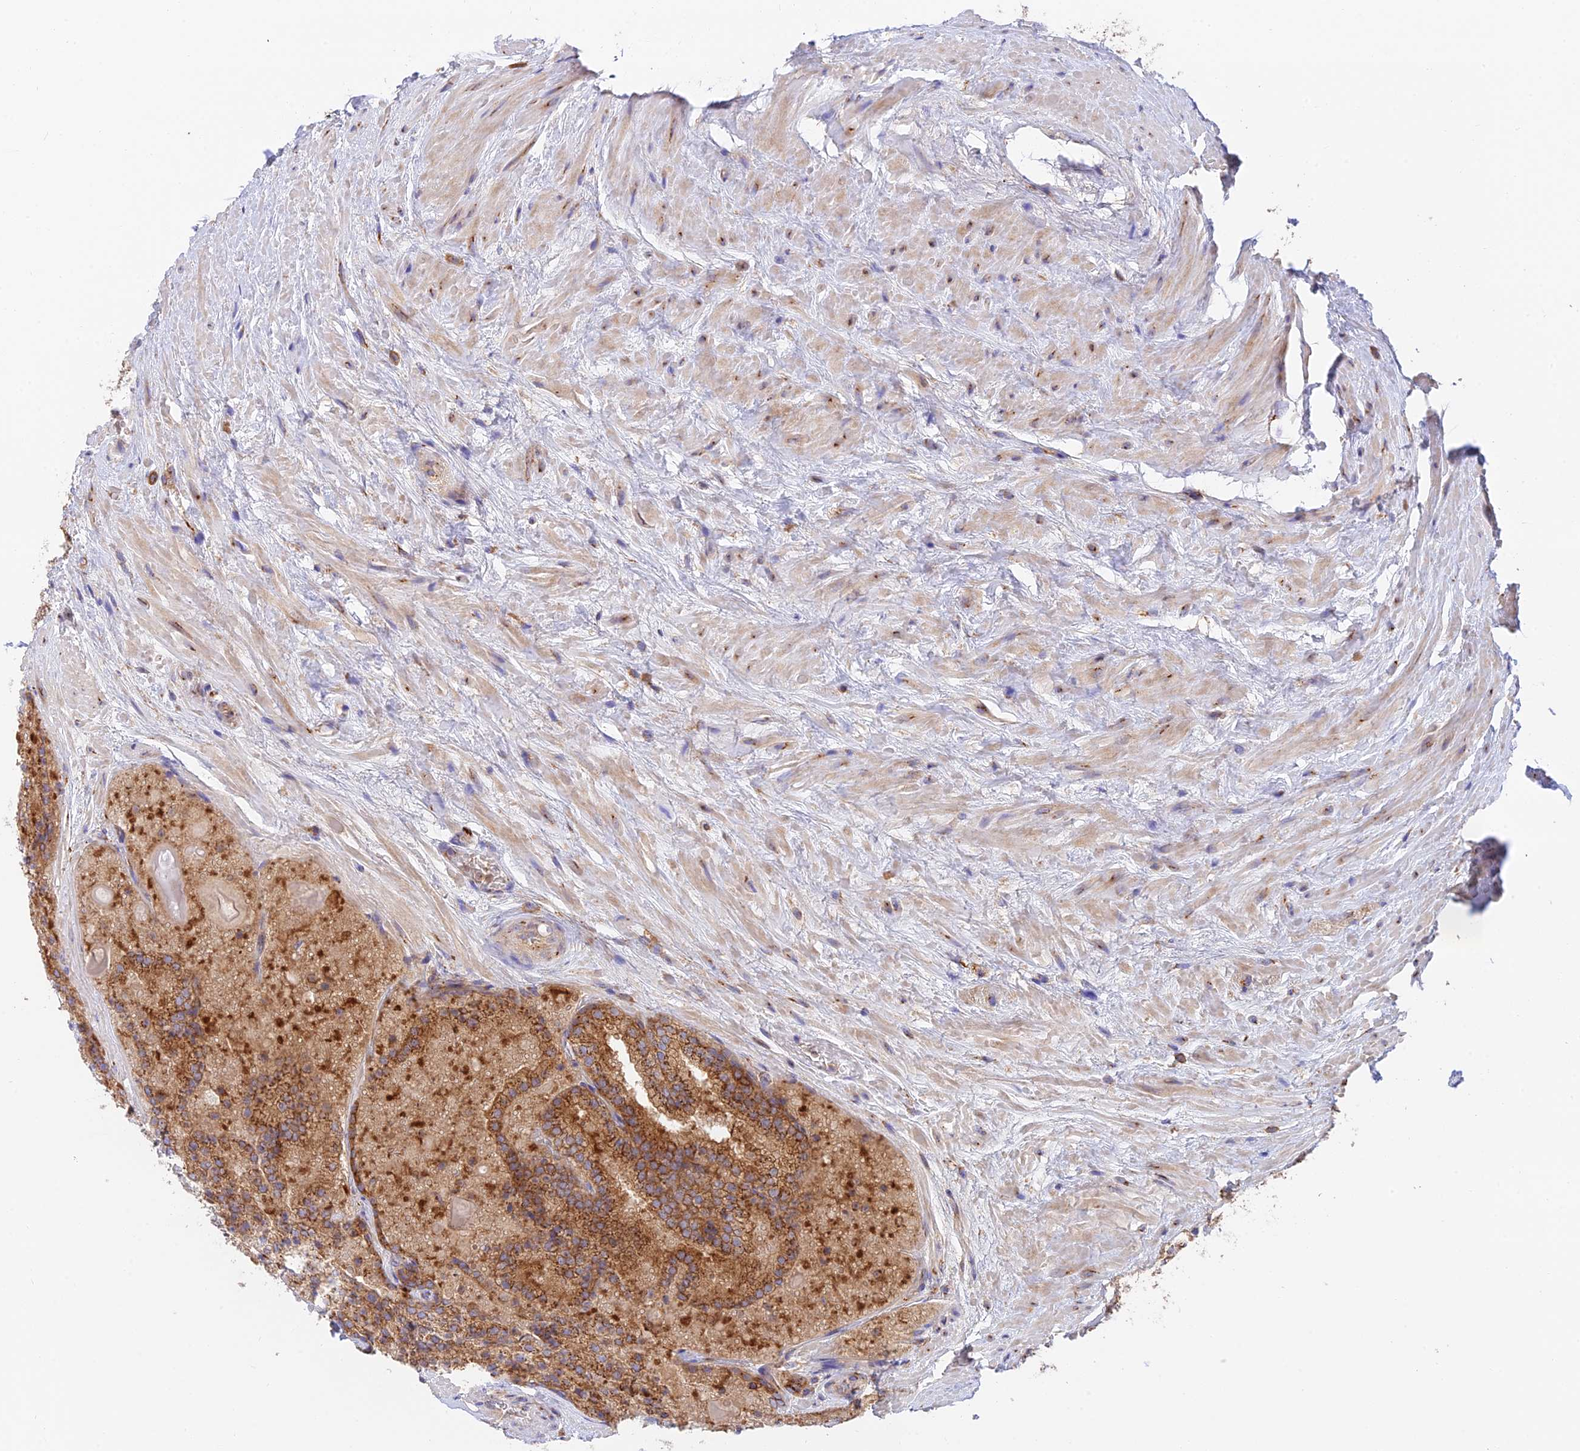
{"staining": {"intensity": "strong", "quantity": ">75%", "location": "cytoplasmic/membranous"}, "tissue": "prostate cancer", "cell_type": "Tumor cells", "image_type": "cancer", "snomed": [{"axis": "morphology", "description": "Adenocarcinoma, Low grade"}, {"axis": "topography", "description": "Prostate"}], "caption": "Strong cytoplasmic/membranous staining is identified in approximately >75% of tumor cells in prostate cancer.", "gene": "GOLGA3", "patient": {"sex": "male", "age": 74}}